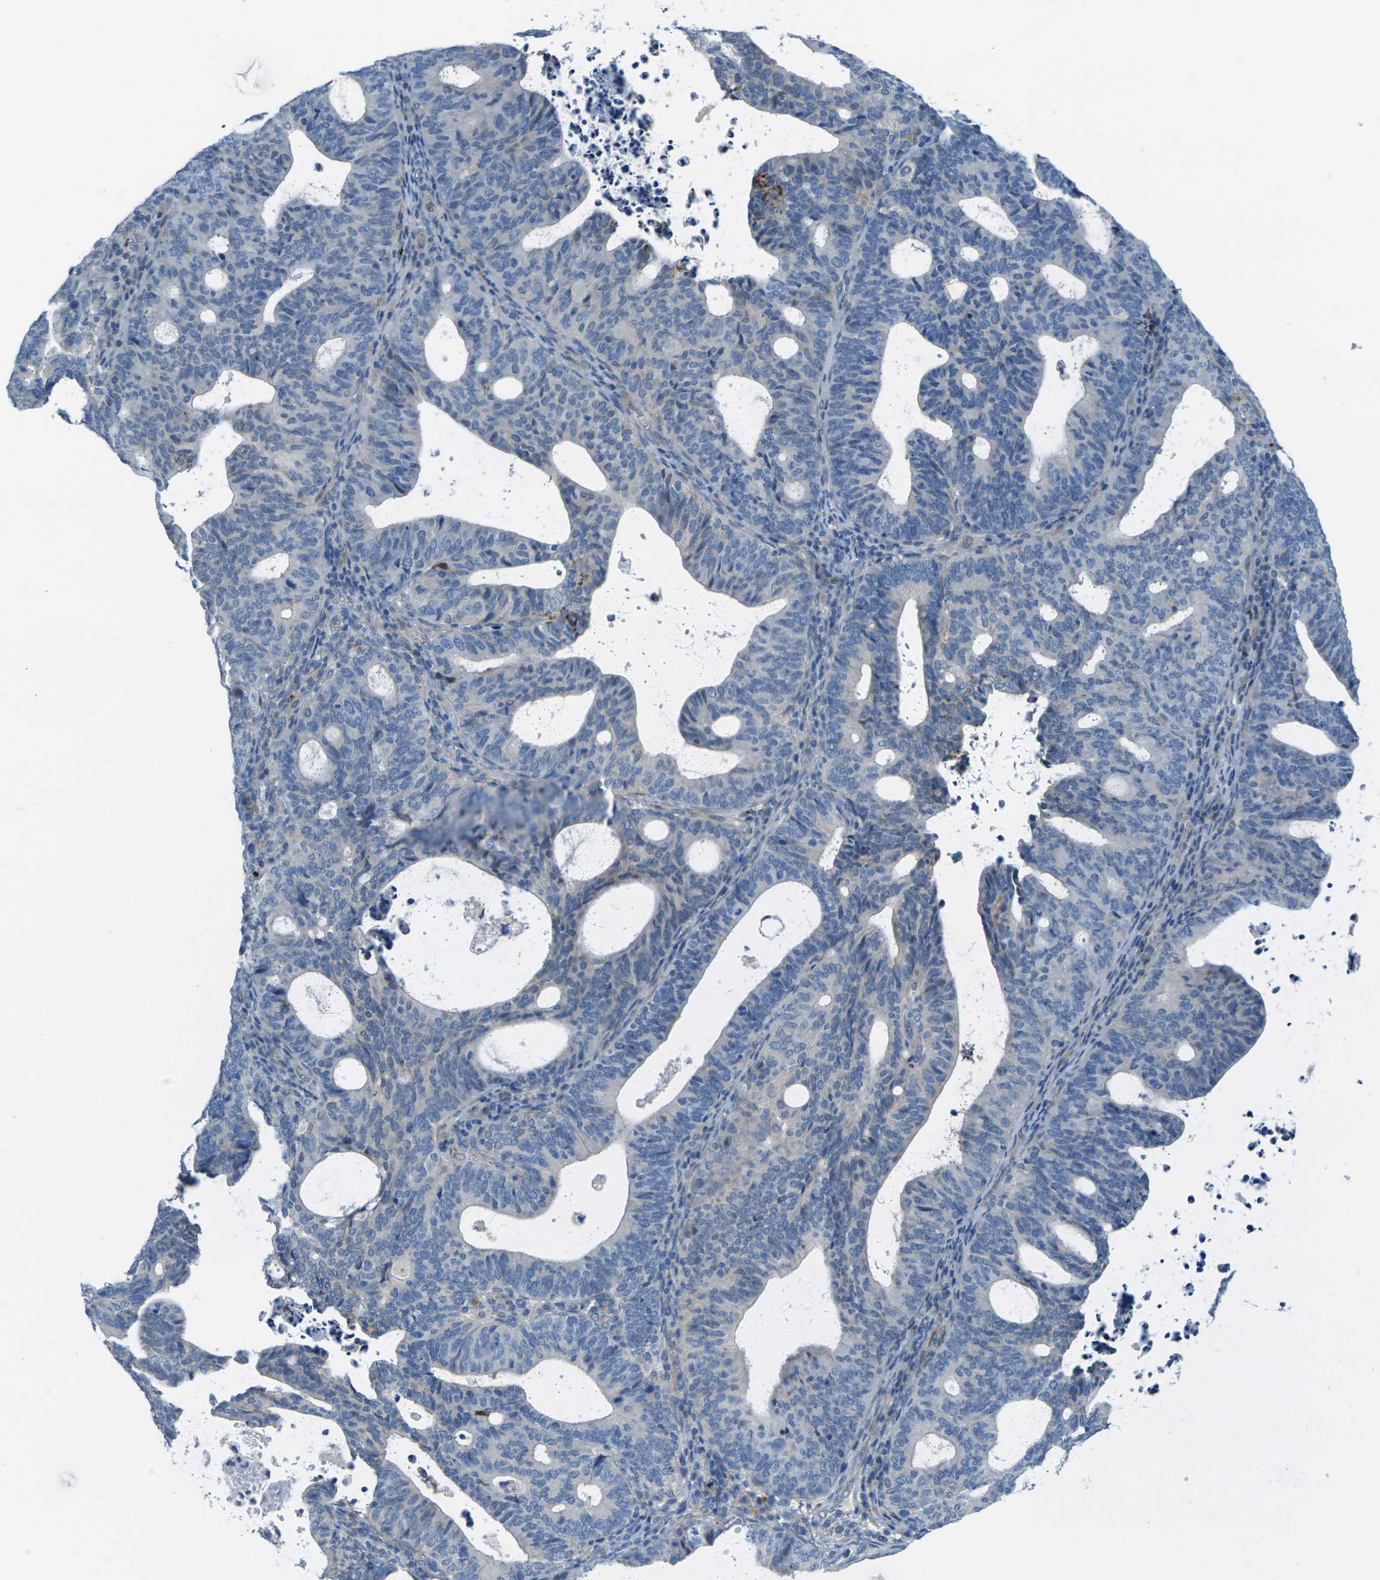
{"staining": {"intensity": "negative", "quantity": "none", "location": "none"}, "tissue": "endometrial cancer", "cell_type": "Tumor cells", "image_type": "cancer", "snomed": [{"axis": "morphology", "description": "Adenocarcinoma, NOS"}, {"axis": "topography", "description": "Uterus"}], "caption": "A high-resolution histopathology image shows IHC staining of endometrial cancer, which demonstrates no significant expression in tumor cells. (DAB (3,3'-diaminobenzidine) immunohistochemistry with hematoxylin counter stain).", "gene": "CYP2C8", "patient": {"sex": "female", "age": 83}}